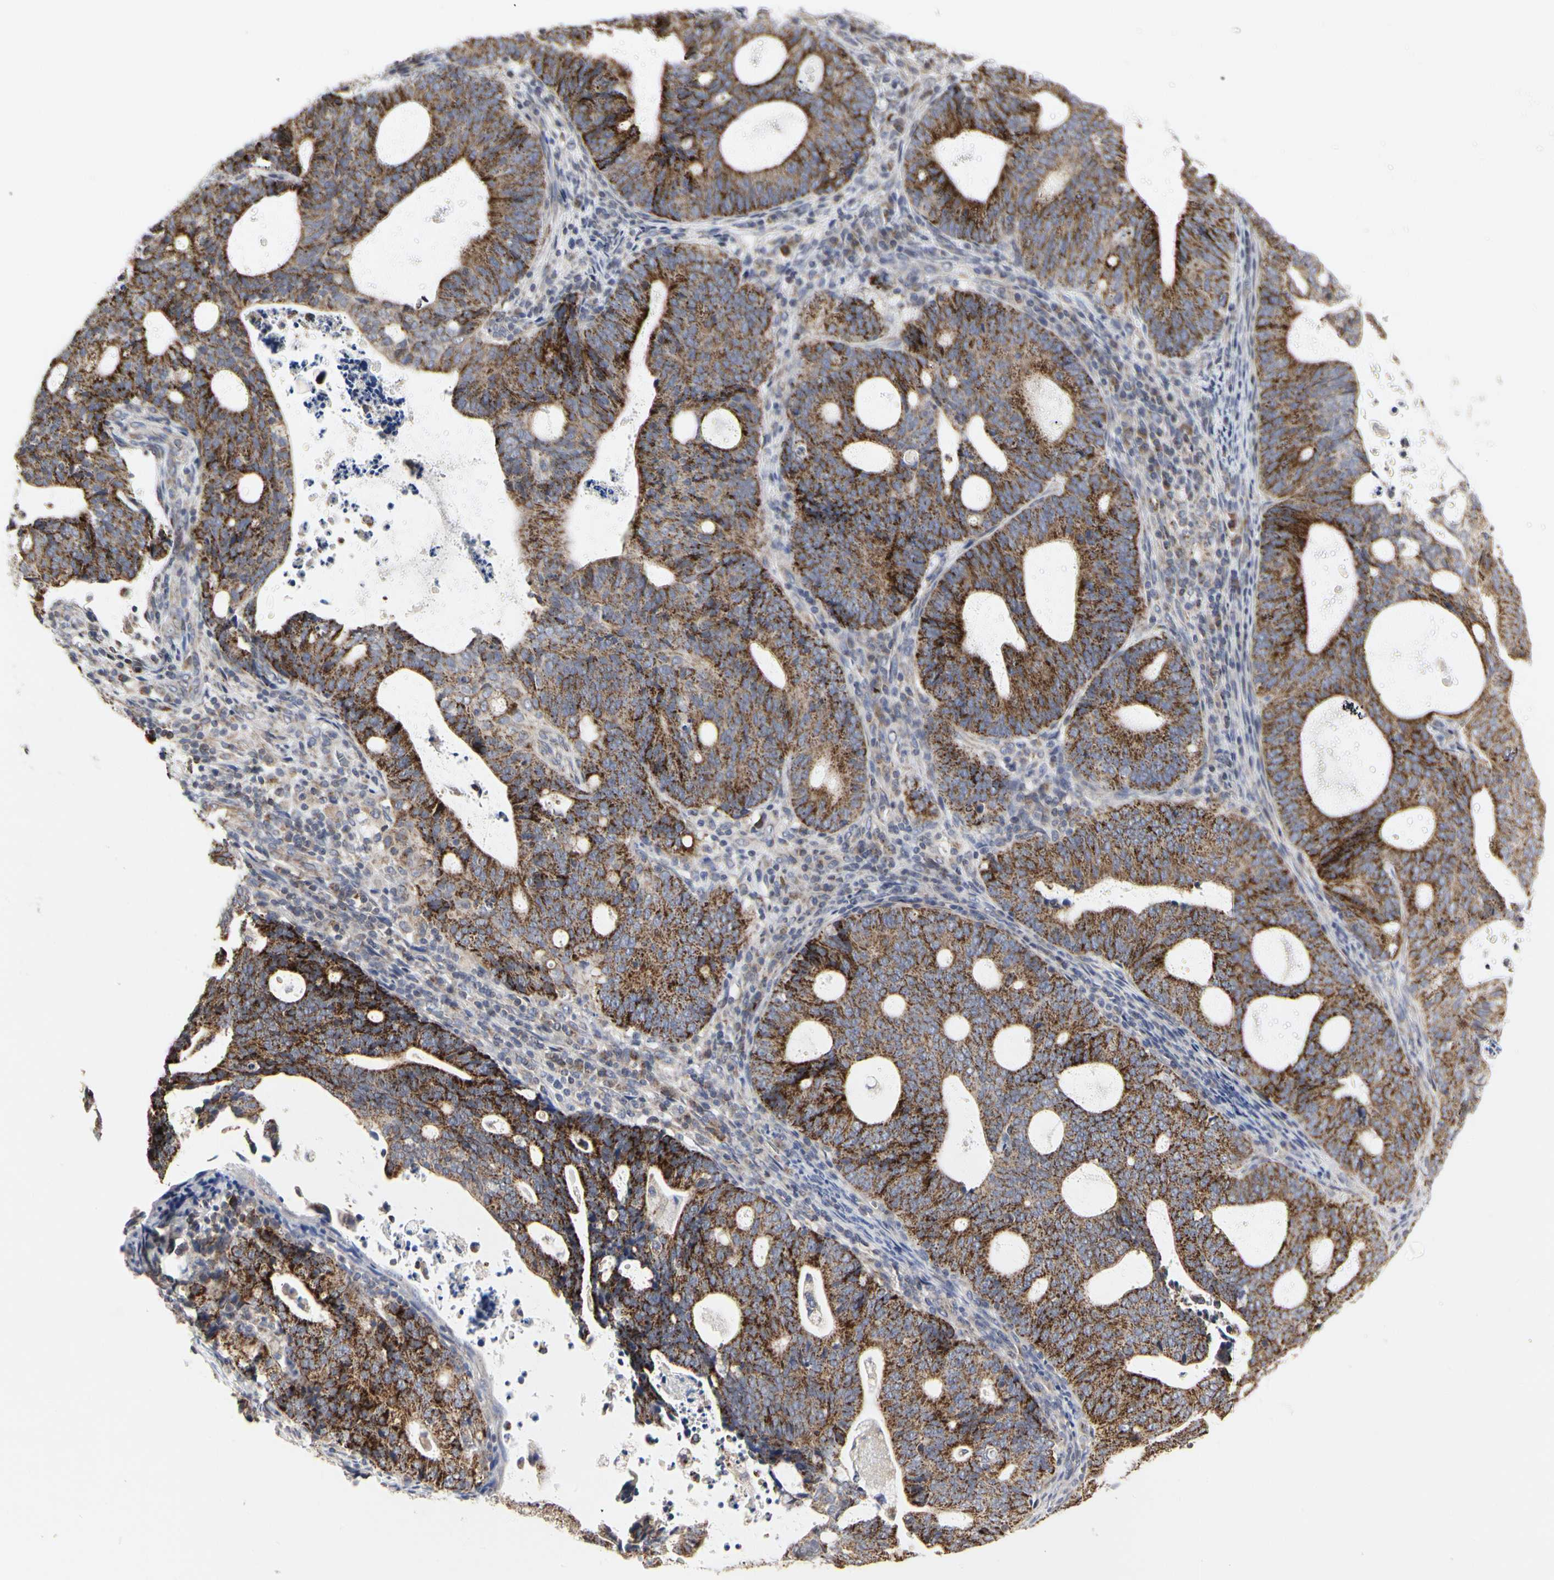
{"staining": {"intensity": "strong", "quantity": ">75%", "location": "cytoplasmic/membranous"}, "tissue": "endometrial cancer", "cell_type": "Tumor cells", "image_type": "cancer", "snomed": [{"axis": "morphology", "description": "Adenocarcinoma, NOS"}, {"axis": "topography", "description": "Uterus"}], "caption": "Immunohistochemical staining of human adenocarcinoma (endometrial) shows high levels of strong cytoplasmic/membranous positivity in approximately >75% of tumor cells.", "gene": "TSKU", "patient": {"sex": "female", "age": 83}}